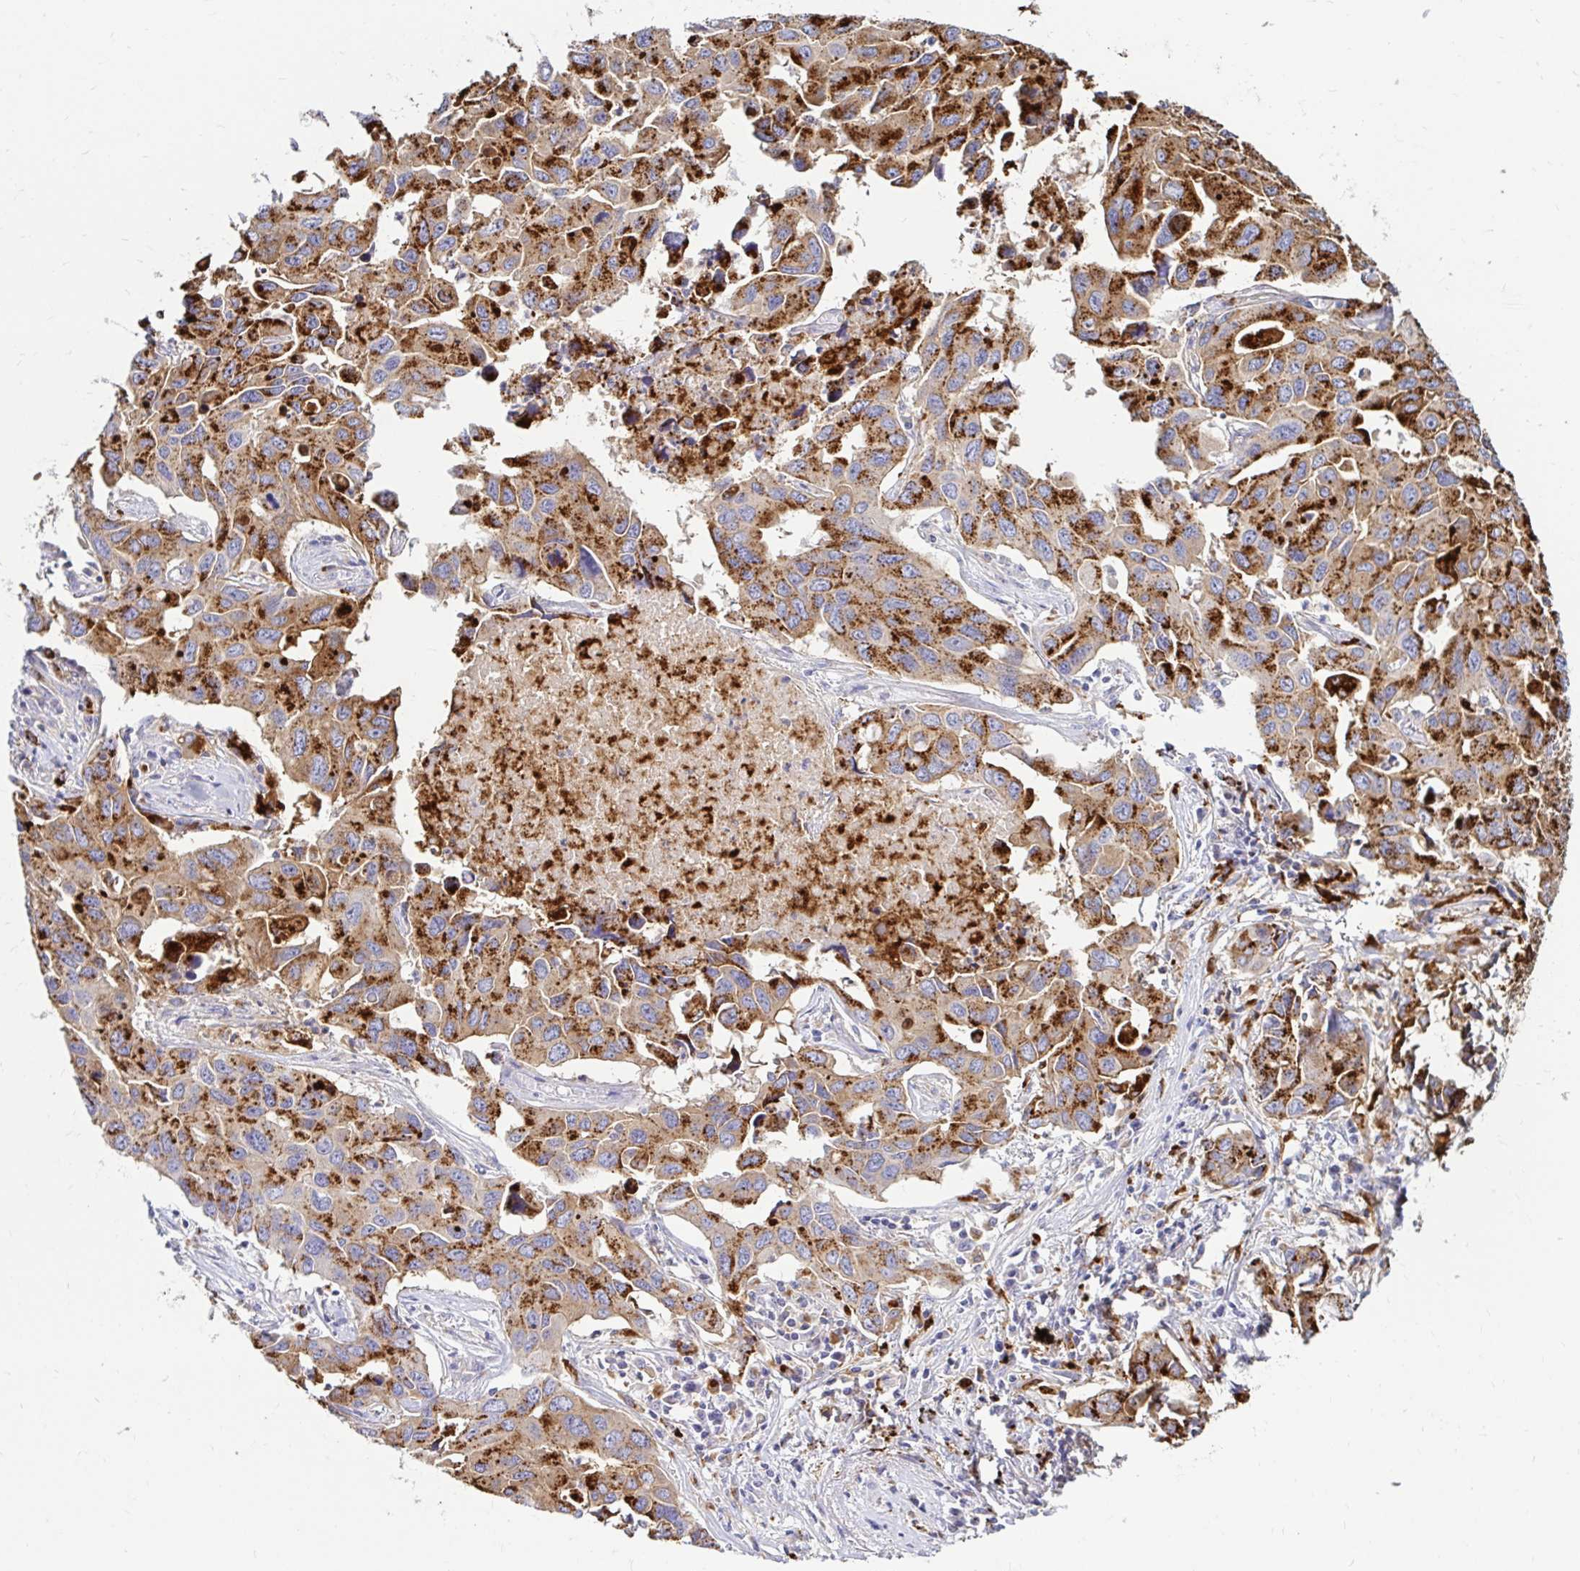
{"staining": {"intensity": "strong", "quantity": ">75%", "location": "cytoplasmic/membranous"}, "tissue": "lung cancer", "cell_type": "Tumor cells", "image_type": "cancer", "snomed": [{"axis": "morphology", "description": "Adenocarcinoma, NOS"}, {"axis": "topography", "description": "Lung"}], "caption": "Strong cytoplasmic/membranous protein expression is identified in approximately >75% of tumor cells in lung cancer. The staining was performed using DAB to visualize the protein expression in brown, while the nuclei were stained in blue with hematoxylin (Magnification: 20x).", "gene": "FUCA1", "patient": {"sex": "male", "age": 64}}